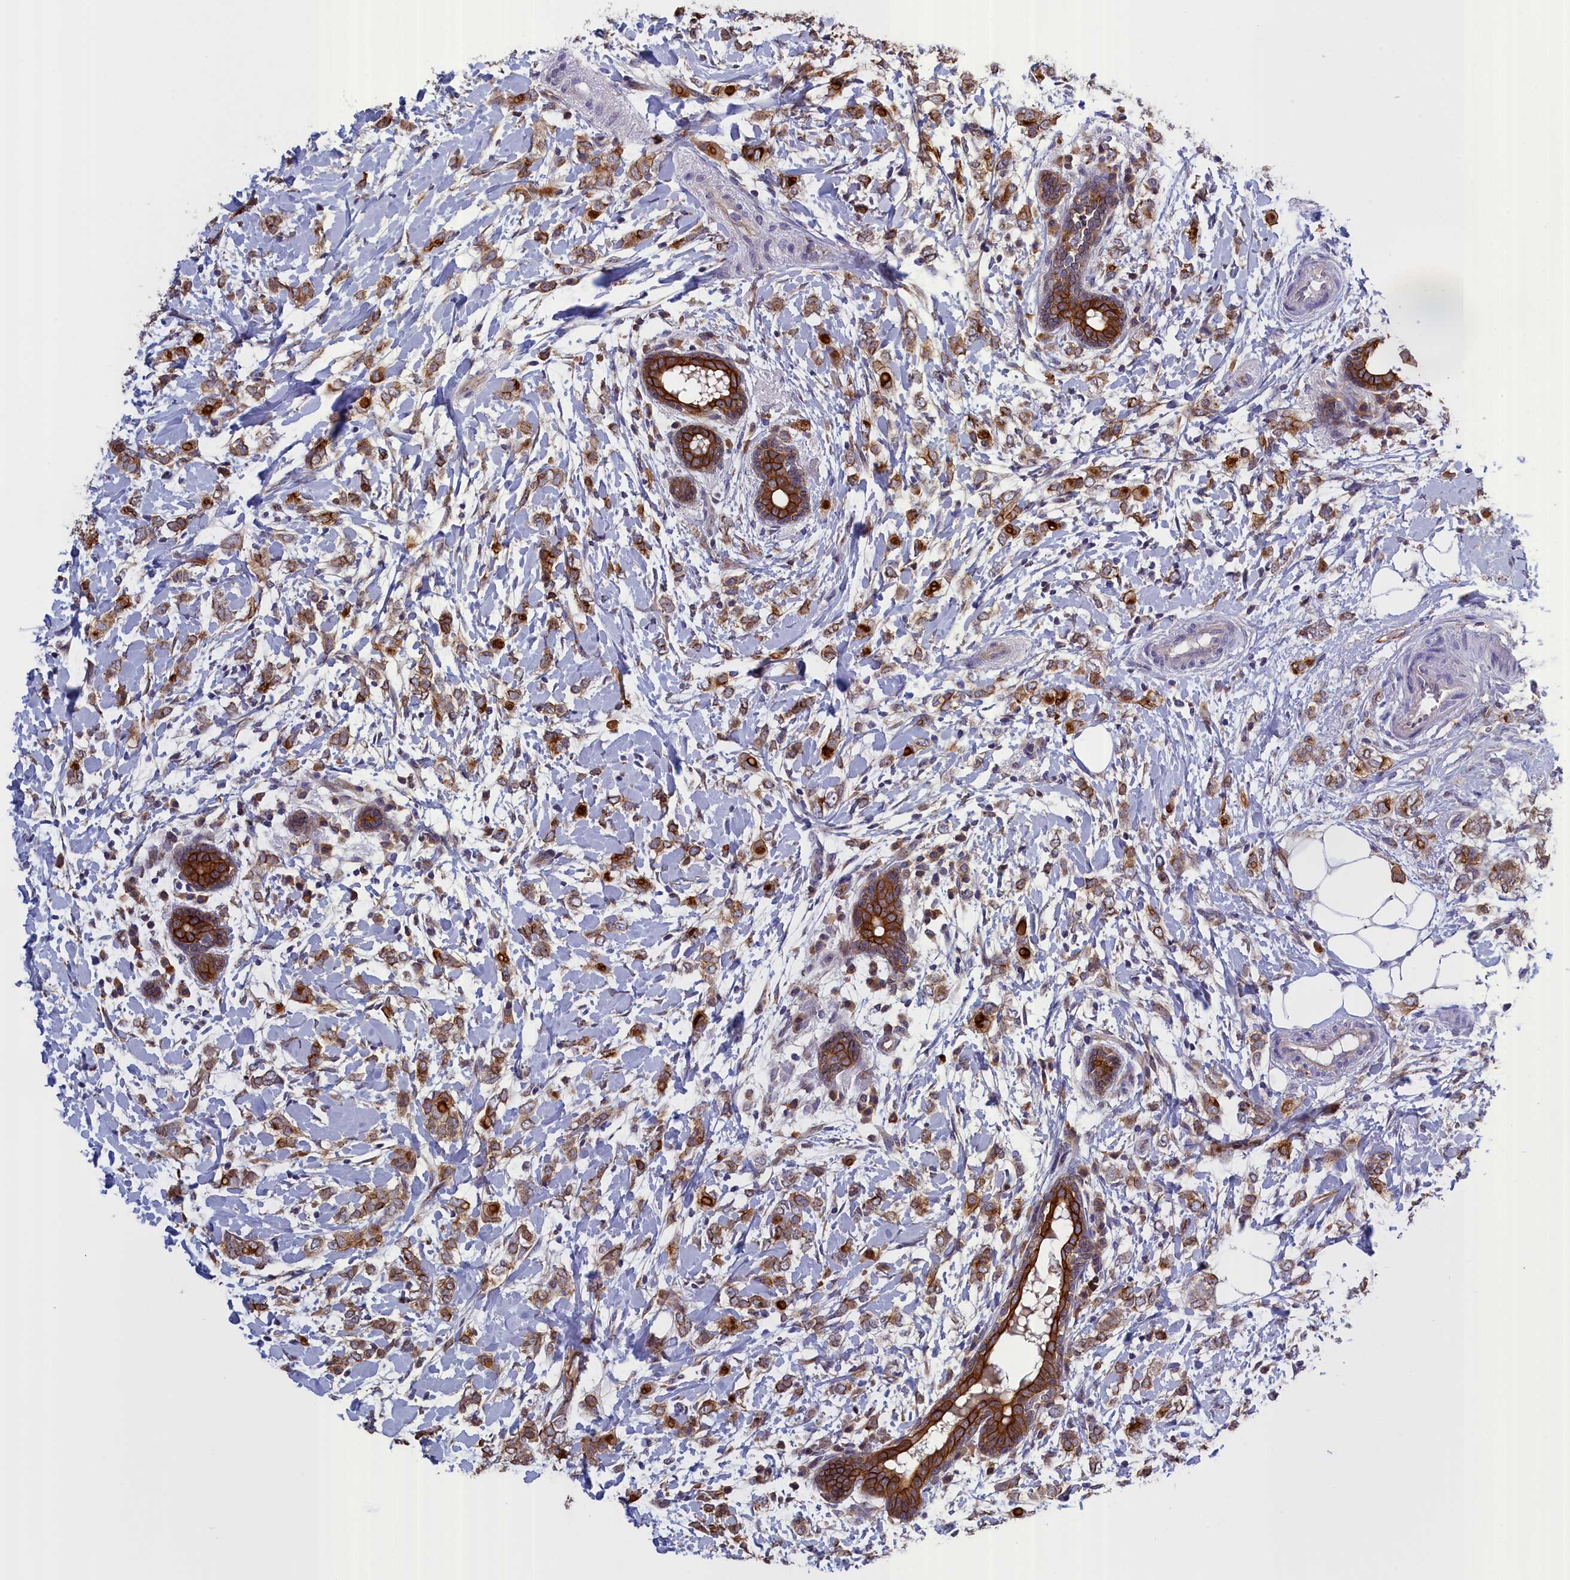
{"staining": {"intensity": "moderate", "quantity": ">75%", "location": "cytoplasmic/membranous"}, "tissue": "breast cancer", "cell_type": "Tumor cells", "image_type": "cancer", "snomed": [{"axis": "morphology", "description": "Normal tissue, NOS"}, {"axis": "morphology", "description": "Lobular carcinoma"}, {"axis": "topography", "description": "Breast"}], "caption": "DAB immunohistochemical staining of human breast cancer demonstrates moderate cytoplasmic/membranous protein staining in about >75% of tumor cells. (DAB IHC, brown staining for protein, blue staining for nuclei).", "gene": "COL19A1", "patient": {"sex": "female", "age": 47}}